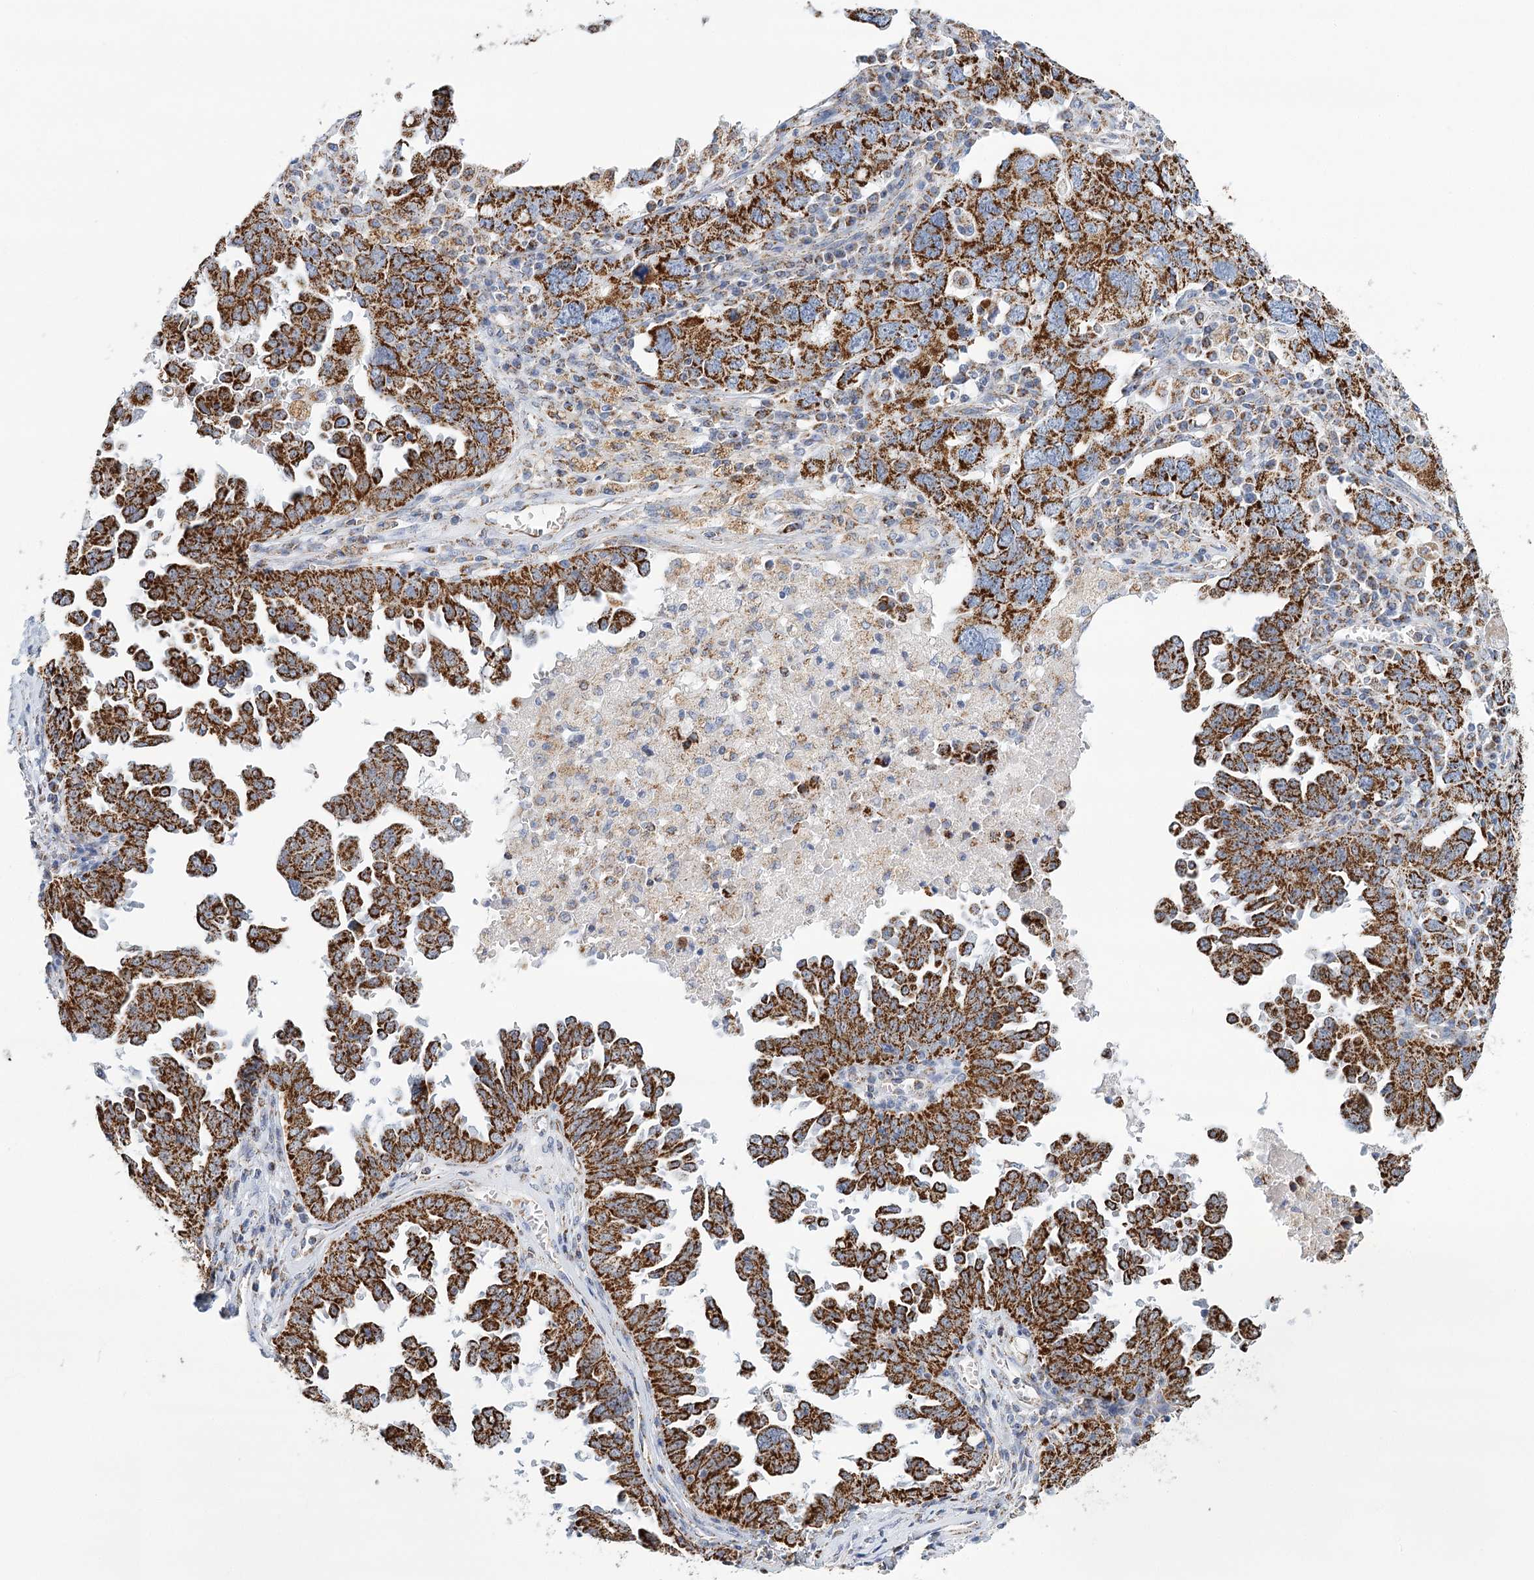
{"staining": {"intensity": "strong", "quantity": ">75%", "location": "cytoplasmic/membranous"}, "tissue": "ovarian cancer", "cell_type": "Tumor cells", "image_type": "cancer", "snomed": [{"axis": "morphology", "description": "Carcinoma, endometroid"}, {"axis": "topography", "description": "Ovary"}], "caption": "Protein expression analysis of human ovarian cancer reveals strong cytoplasmic/membranous staining in about >75% of tumor cells.", "gene": "LSS", "patient": {"sex": "female", "age": 62}}